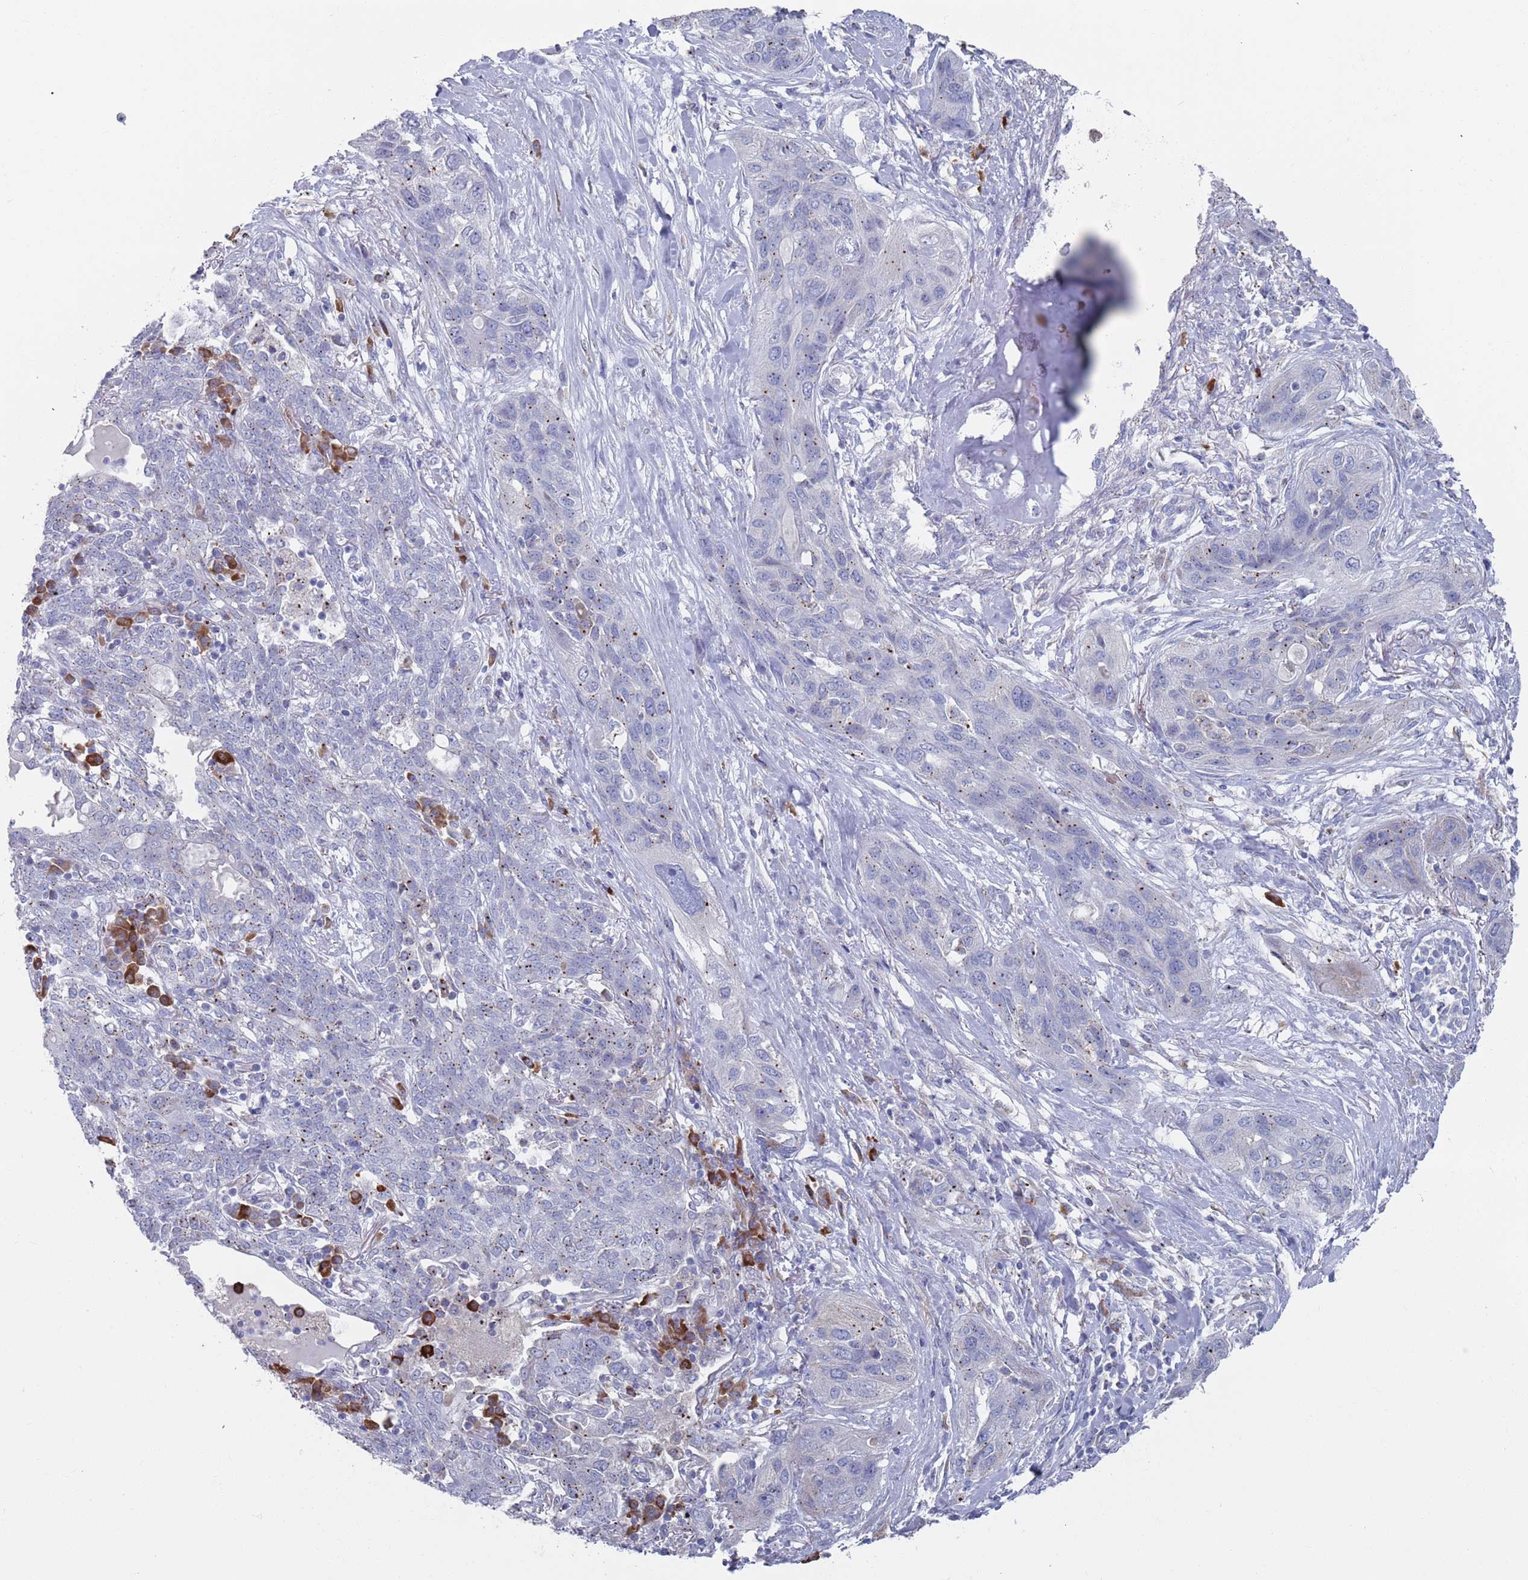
{"staining": {"intensity": "weak", "quantity": "<25%", "location": "cytoplasmic/membranous"}, "tissue": "lung cancer", "cell_type": "Tumor cells", "image_type": "cancer", "snomed": [{"axis": "morphology", "description": "Squamous cell carcinoma, NOS"}, {"axis": "topography", "description": "Lung"}], "caption": "Lung cancer was stained to show a protein in brown. There is no significant staining in tumor cells.", "gene": "MAT1A", "patient": {"sex": "female", "age": 70}}